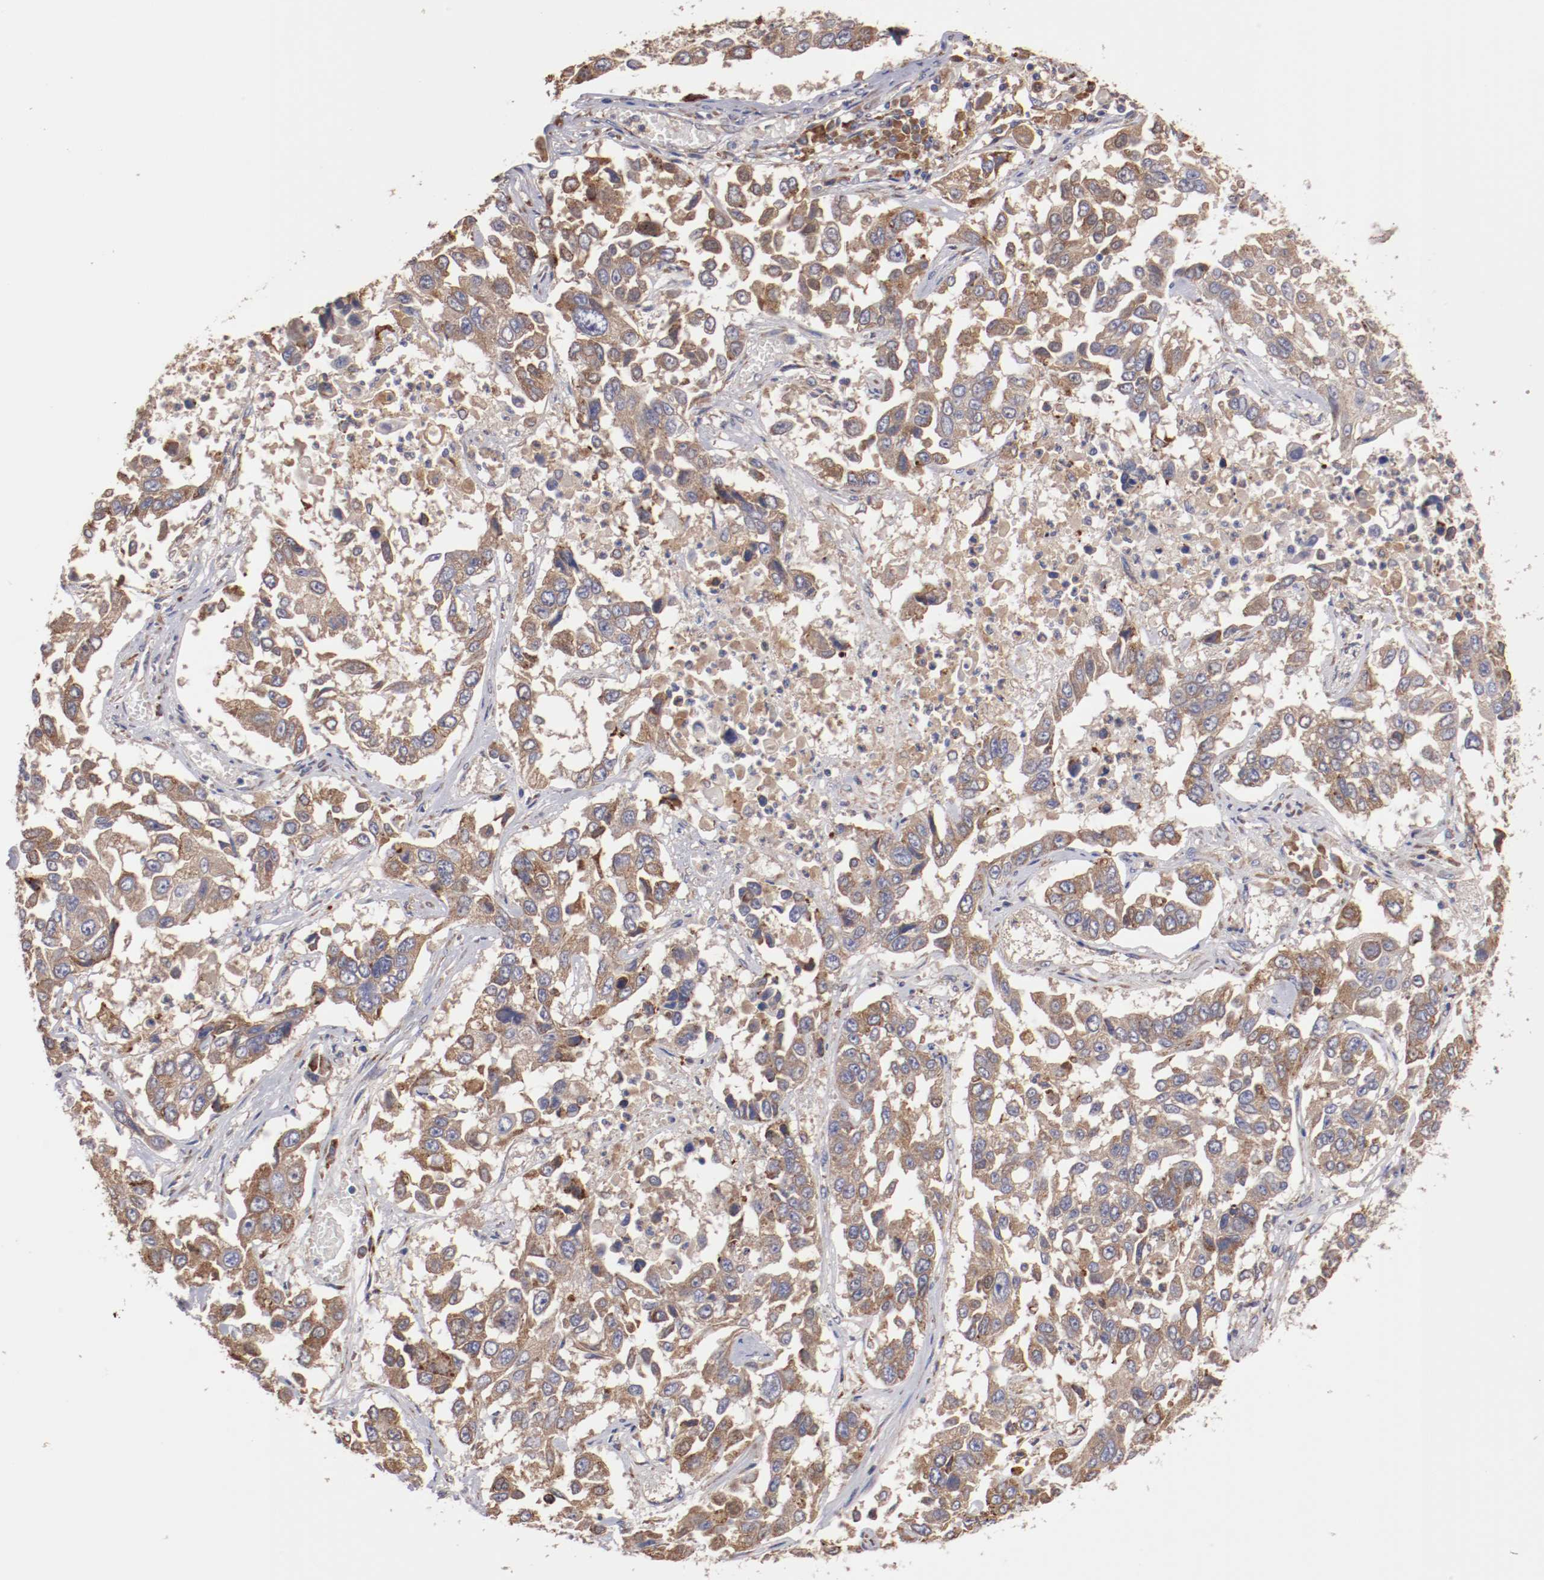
{"staining": {"intensity": "weak", "quantity": ">75%", "location": "cytoplasmic/membranous"}, "tissue": "lung cancer", "cell_type": "Tumor cells", "image_type": "cancer", "snomed": [{"axis": "morphology", "description": "Squamous cell carcinoma, NOS"}, {"axis": "topography", "description": "Lung"}], "caption": "The micrograph reveals a brown stain indicating the presence of a protein in the cytoplasmic/membranous of tumor cells in lung squamous cell carcinoma.", "gene": "NFKBIE", "patient": {"sex": "male", "age": 71}}